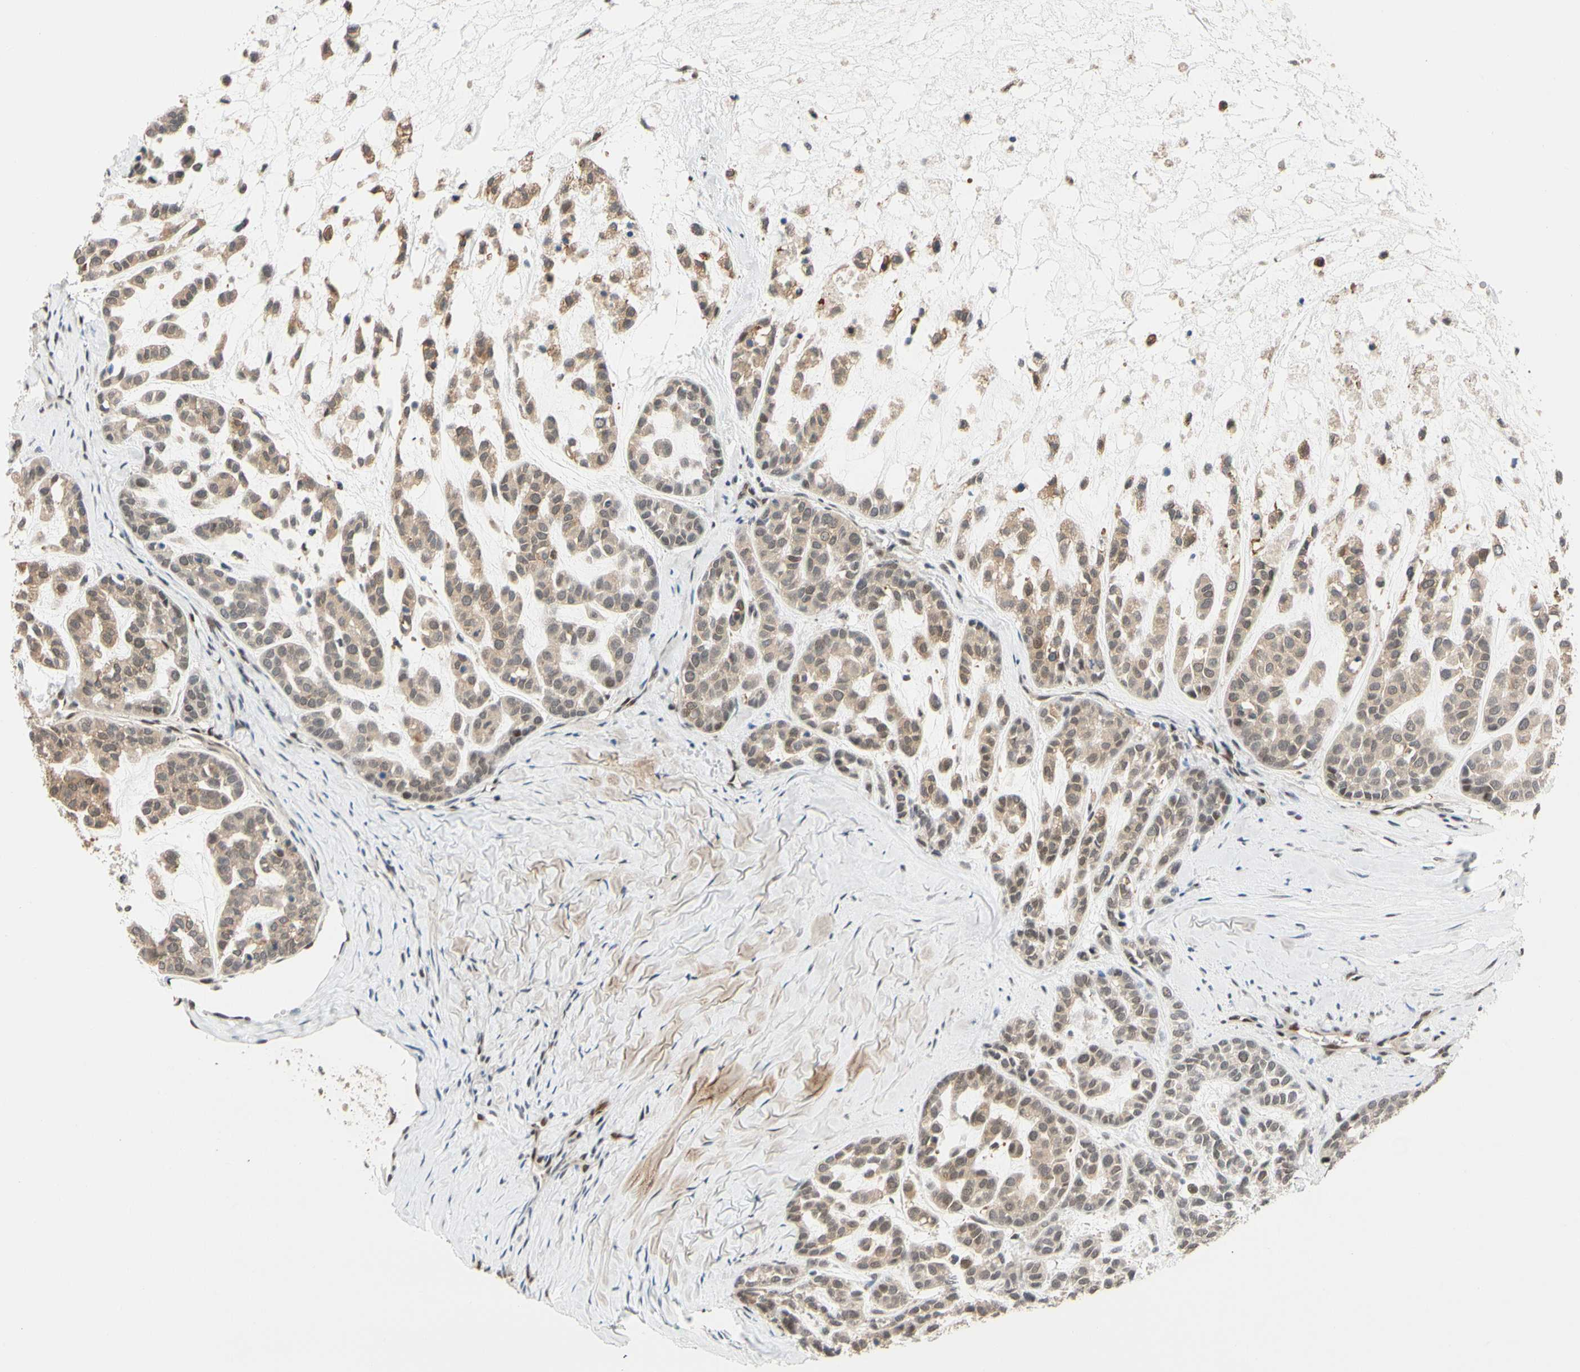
{"staining": {"intensity": "weak", "quantity": ">75%", "location": "cytoplasmic/membranous,nuclear"}, "tissue": "head and neck cancer", "cell_type": "Tumor cells", "image_type": "cancer", "snomed": [{"axis": "morphology", "description": "Adenocarcinoma, NOS"}, {"axis": "morphology", "description": "Adenoma, NOS"}, {"axis": "topography", "description": "Head-Neck"}], "caption": "High-magnification brightfield microscopy of head and neck cancer (adenoma) stained with DAB (brown) and counterstained with hematoxylin (blue). tumor cells exhibit weak cytoplasmic/membranous and nuclear expression is identified in approximately>75% of cells. (DAB IHC with brightfield microscopy, high magnification).", "gene": "TAF4", "patient": {"sex": "female", "age": 55}}